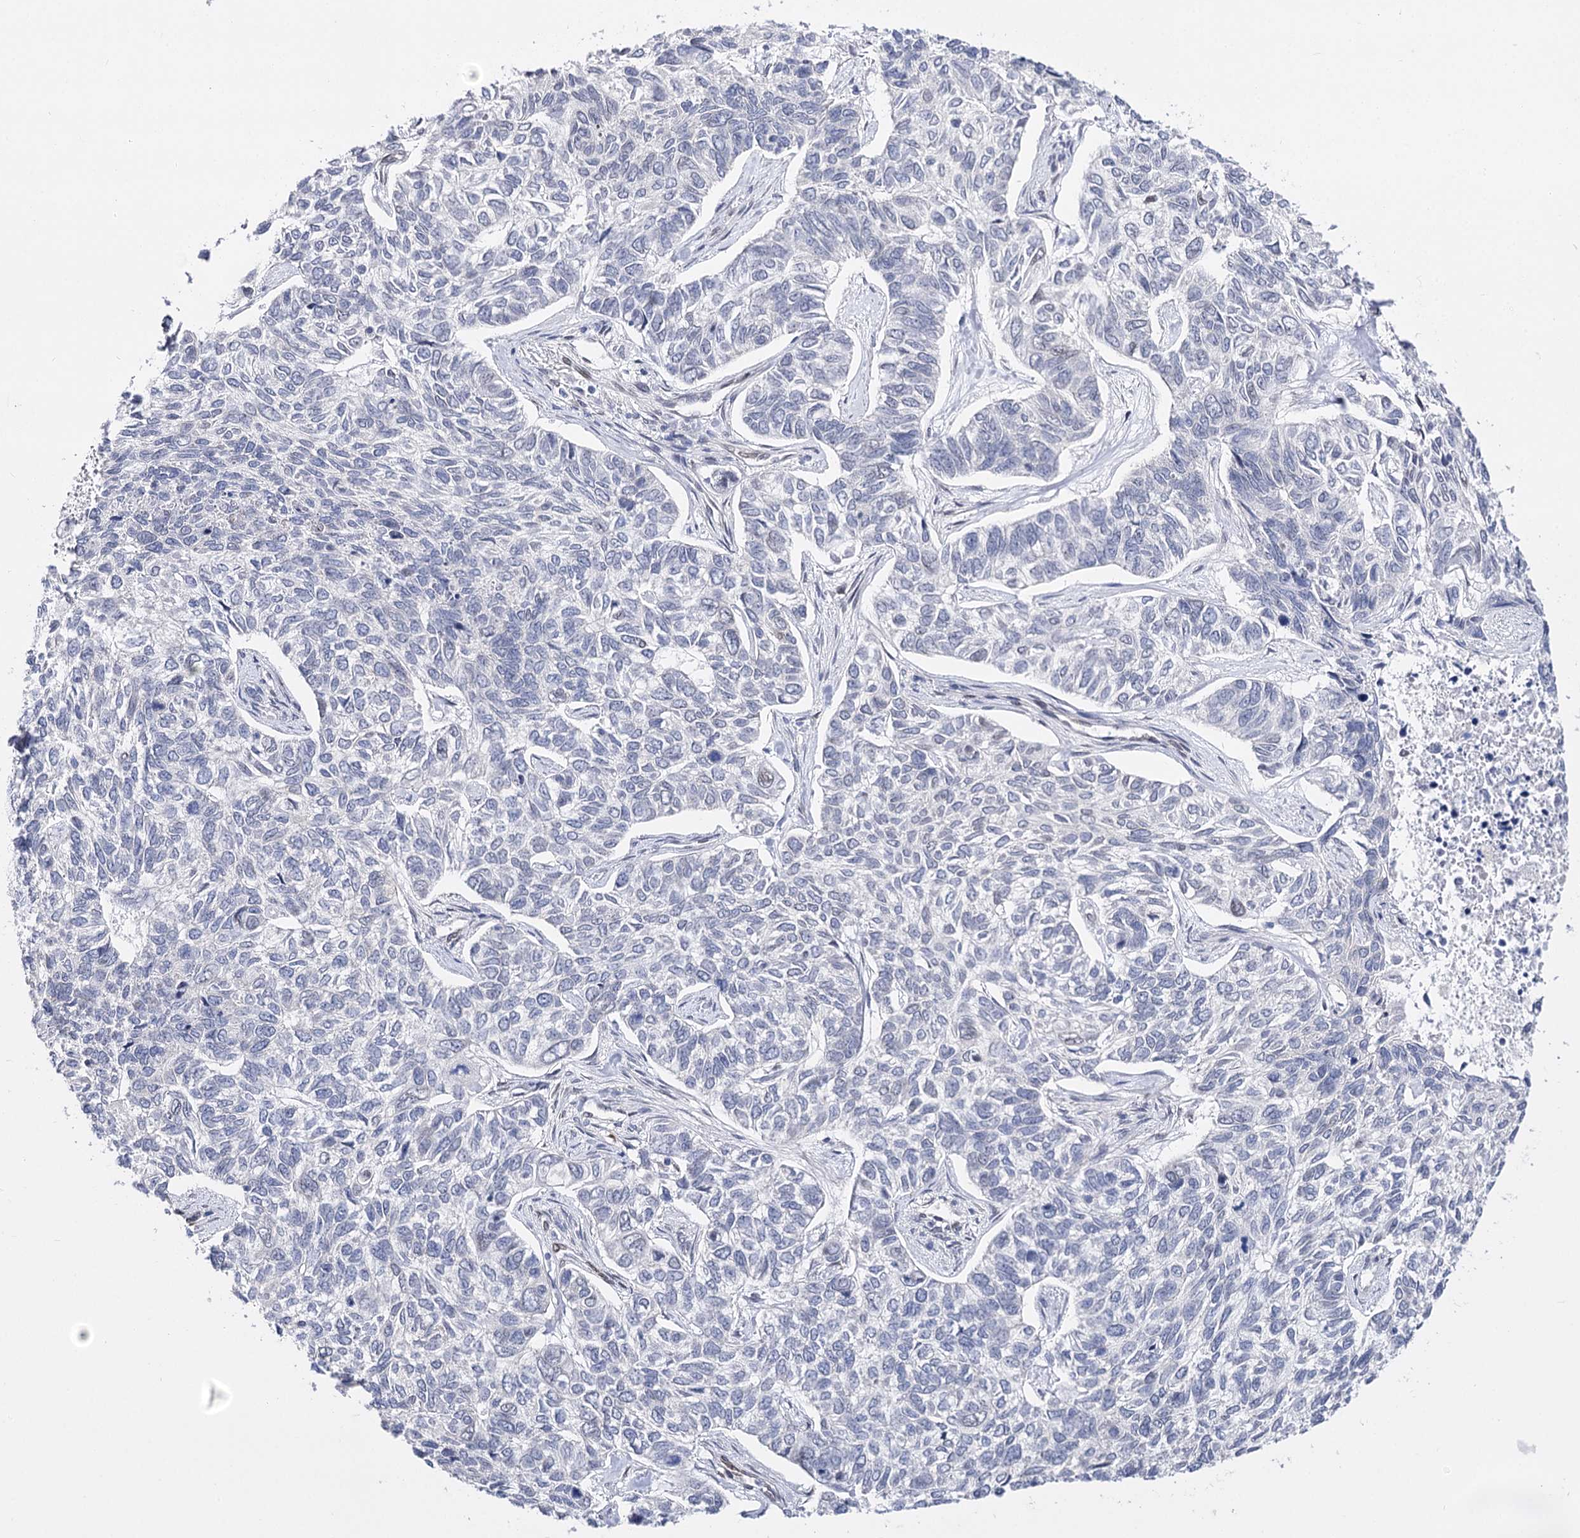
{"staining": {"intensity": "negative", "quantity": "none", "location": "none"}, "tissue": "skin cancer", "cell_type": "Tumor cells", "image_type": "cancer", "snomed": [{"axis": "morphology", "description": "Basal cell carcinoma"}, {"axis": "topography", "description": "Skin"}], "caption": "This image is of skin cancer (basal cell carcinoma) stained with immunohistochemistry to label a protein in brown with the nuclei are counter-stained blue. There is no expression in tumor cells. (DAB immunohistochemistry, high magnification).", "gene": "TMEM201", "patient": {"sex": "female", "age": 65}}